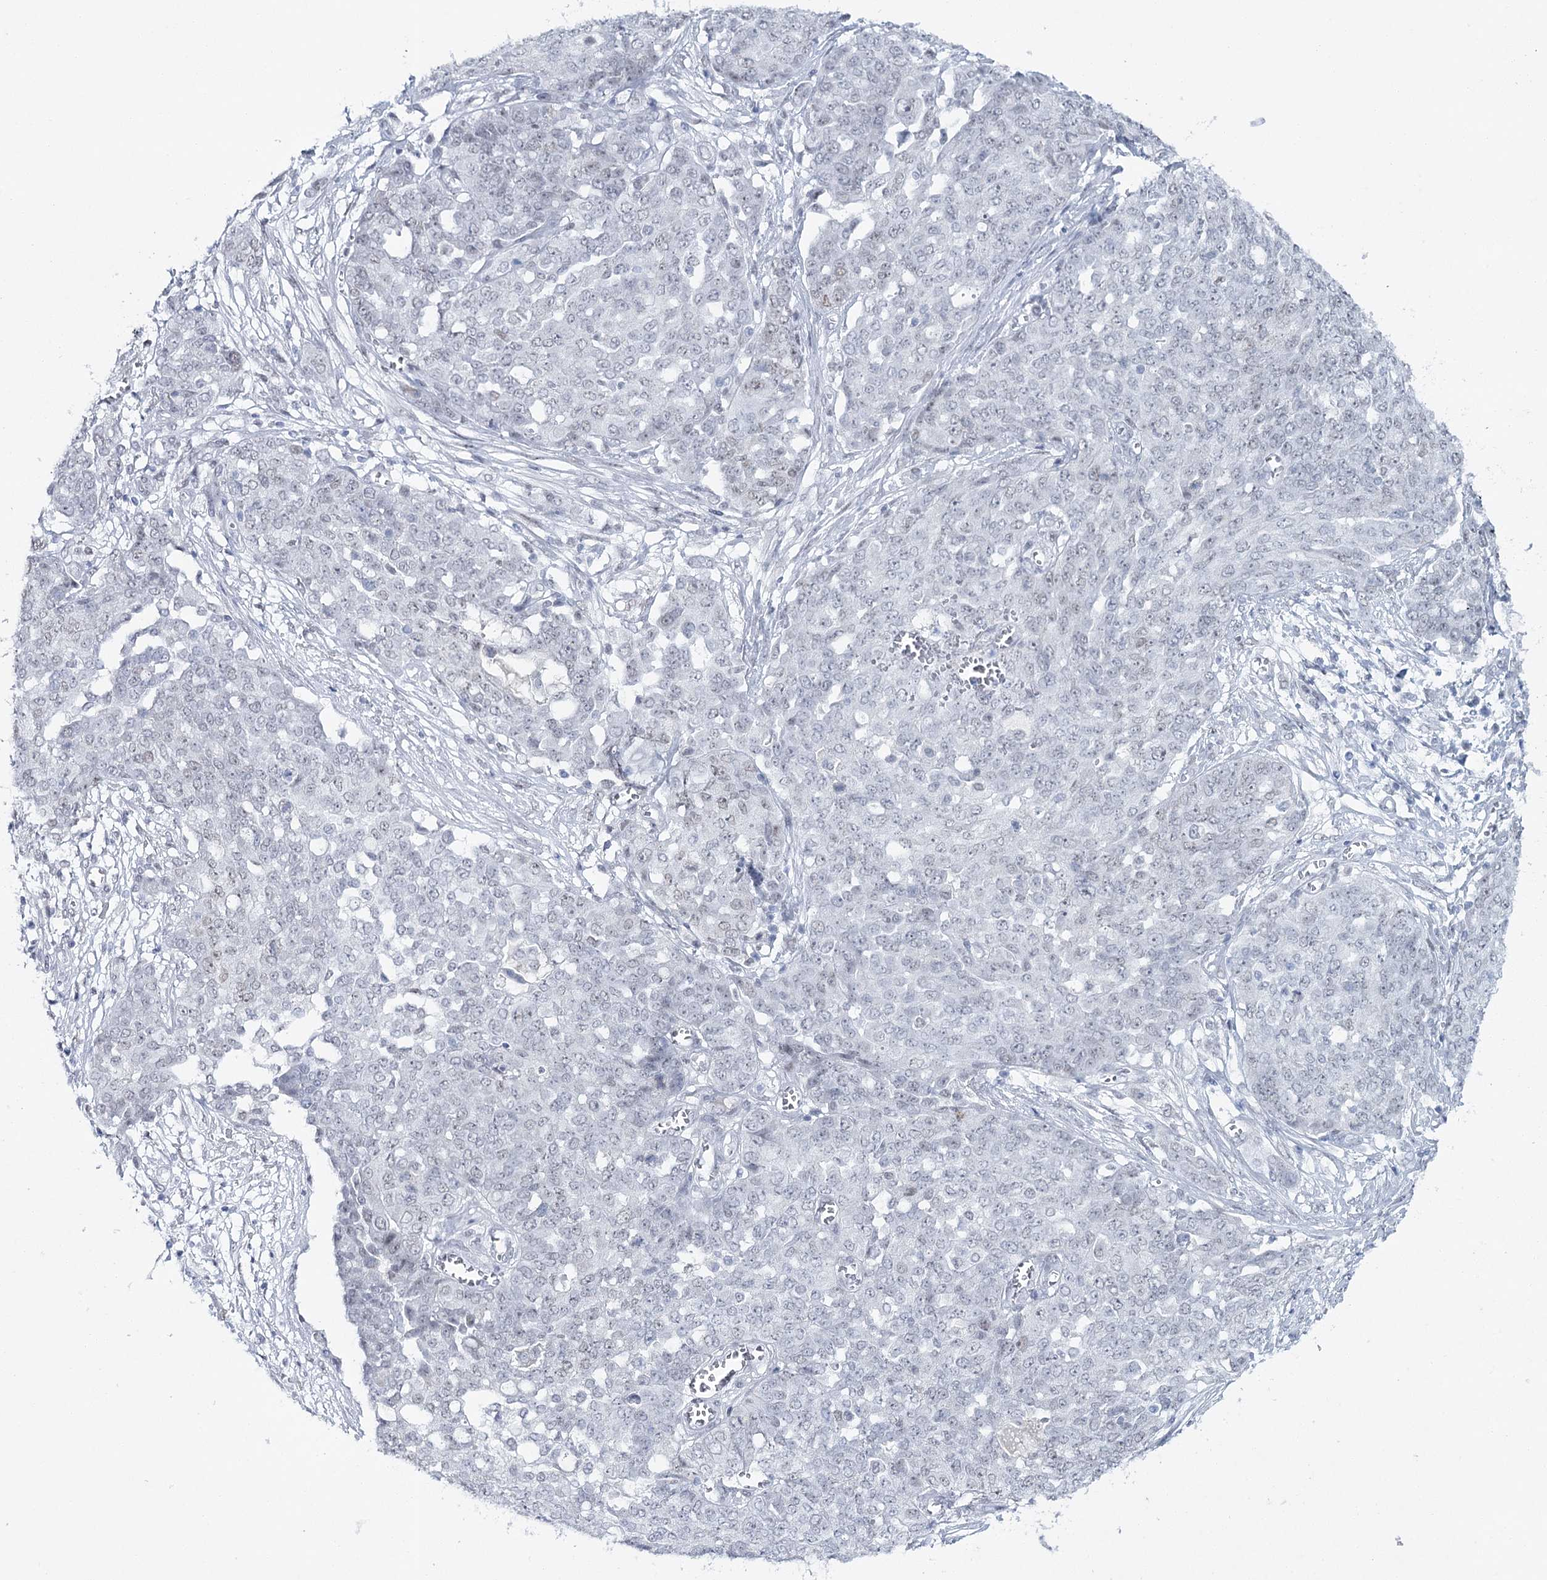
{"staining": {"intensity": "weak", "quantity": "<25%", "location": "nuclear"}, "tissue": "ovarian cancer", "cell_type": "Tumor cells", "image_type": "cancer", "snomed": [{"axis": "morphology", "description": "Cystadenocarcinoma, serous, NOS"}, {"axis": "topography", "description": "Soft tissue"}, {"axis": "topography", "description": "Ovary"}], "caption": "The micrograph exhibits no significant positivity in tumor cells of ovarian cancer (serous cystadenocarcinoma).", "gene": "ZC3H8", "patient": {"sex": "female", "age": 57}}